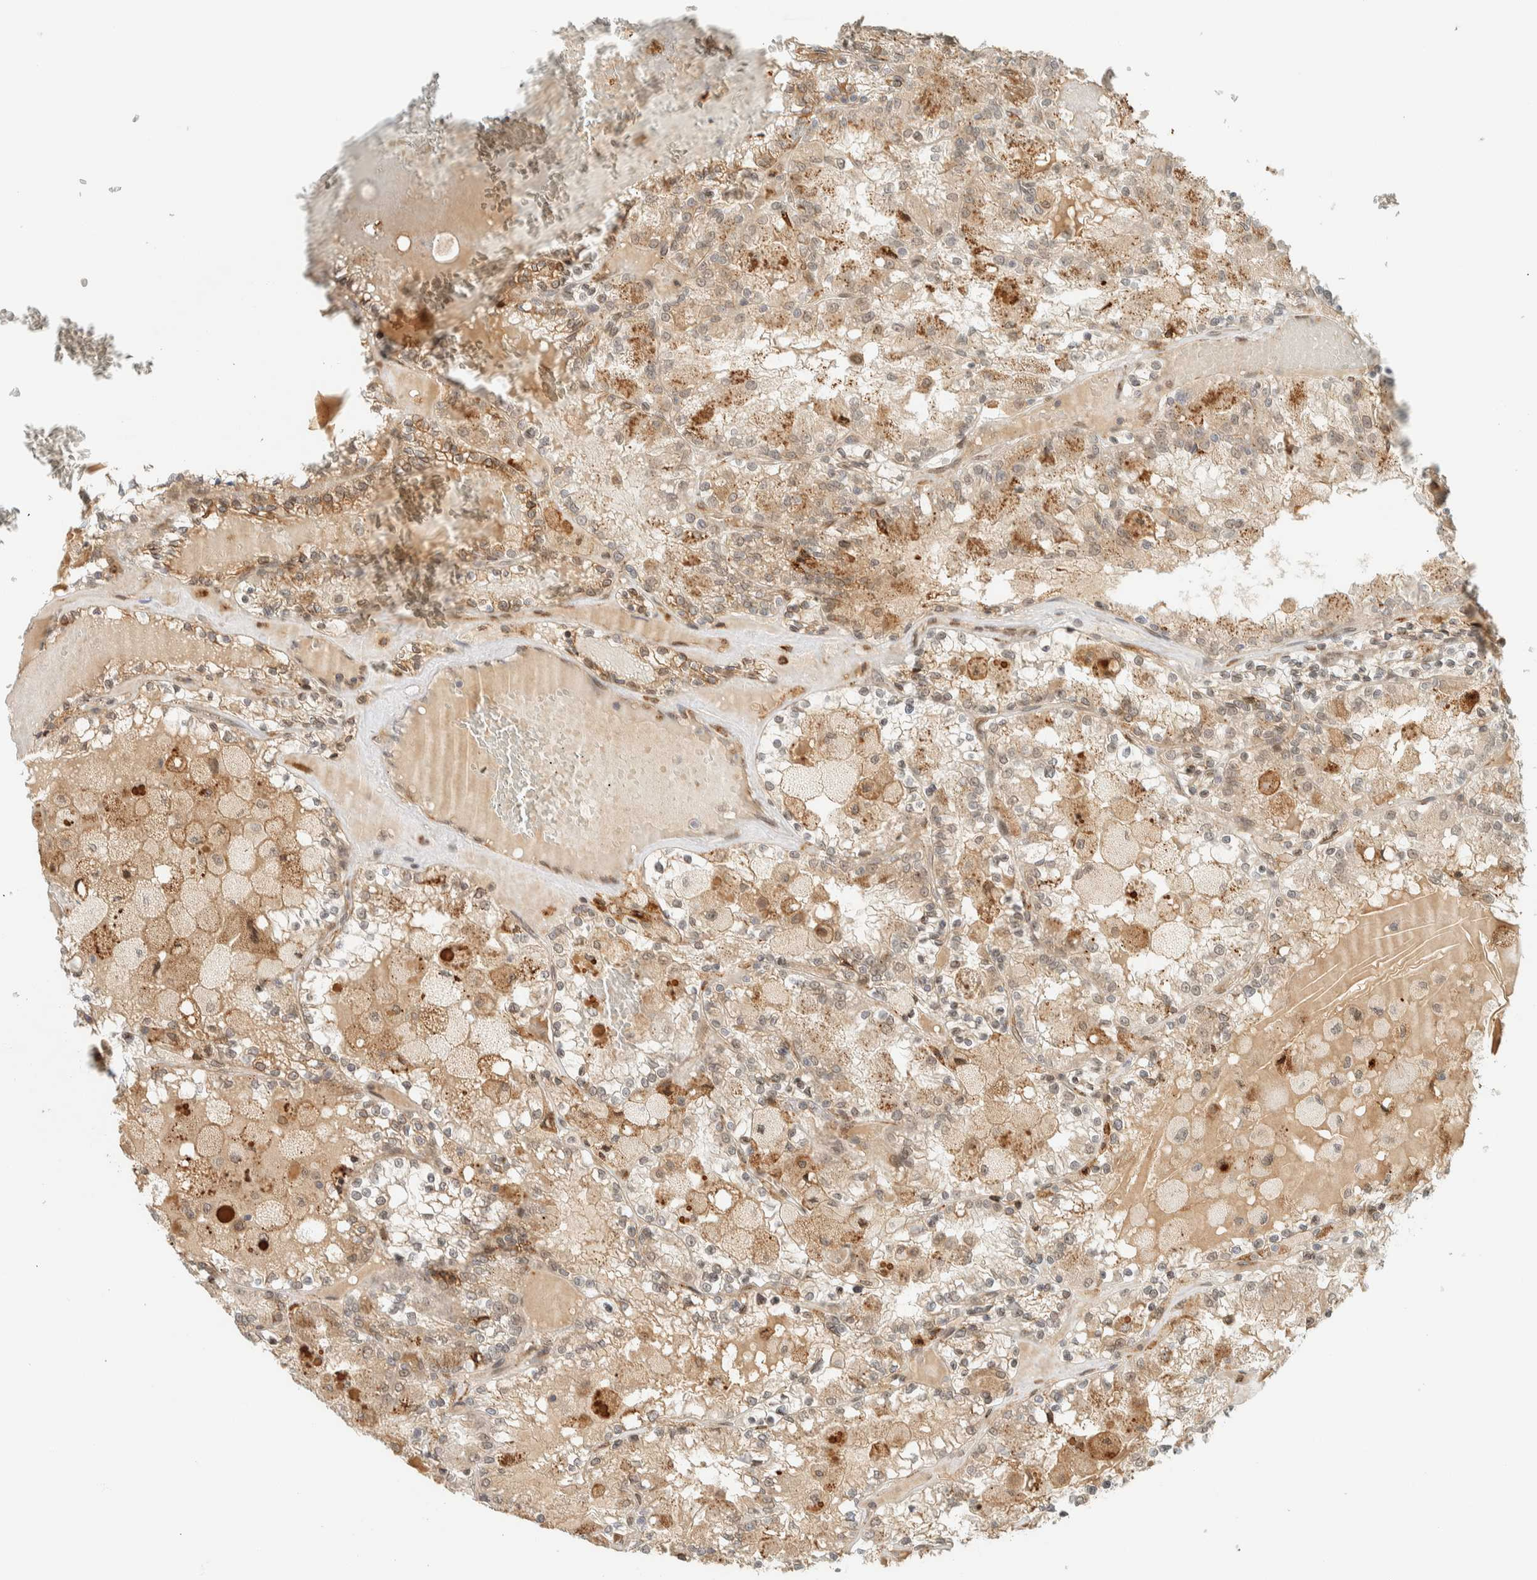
{"staining": {"intensity": "weak", "quantity": "25%-75%", "location": "cytoplasmic/membranous"}, "tissue": "renal cancer", "cell_type": "Tumor cells", "image_type": "cancer", "snomed": [{"axis": "morphology", "description": "Adenocarcinoma, NOS"}, {"axis": "topography", "description": "Kidney"}], "caption": "A micrograph of renal adenocarcinoma stained for a protein demonstrates weak cytoplasmic/membranous brown staining in tumor cells.", "gene": "ITPRID1", "patient": {"sex": "female", "age": 56}}